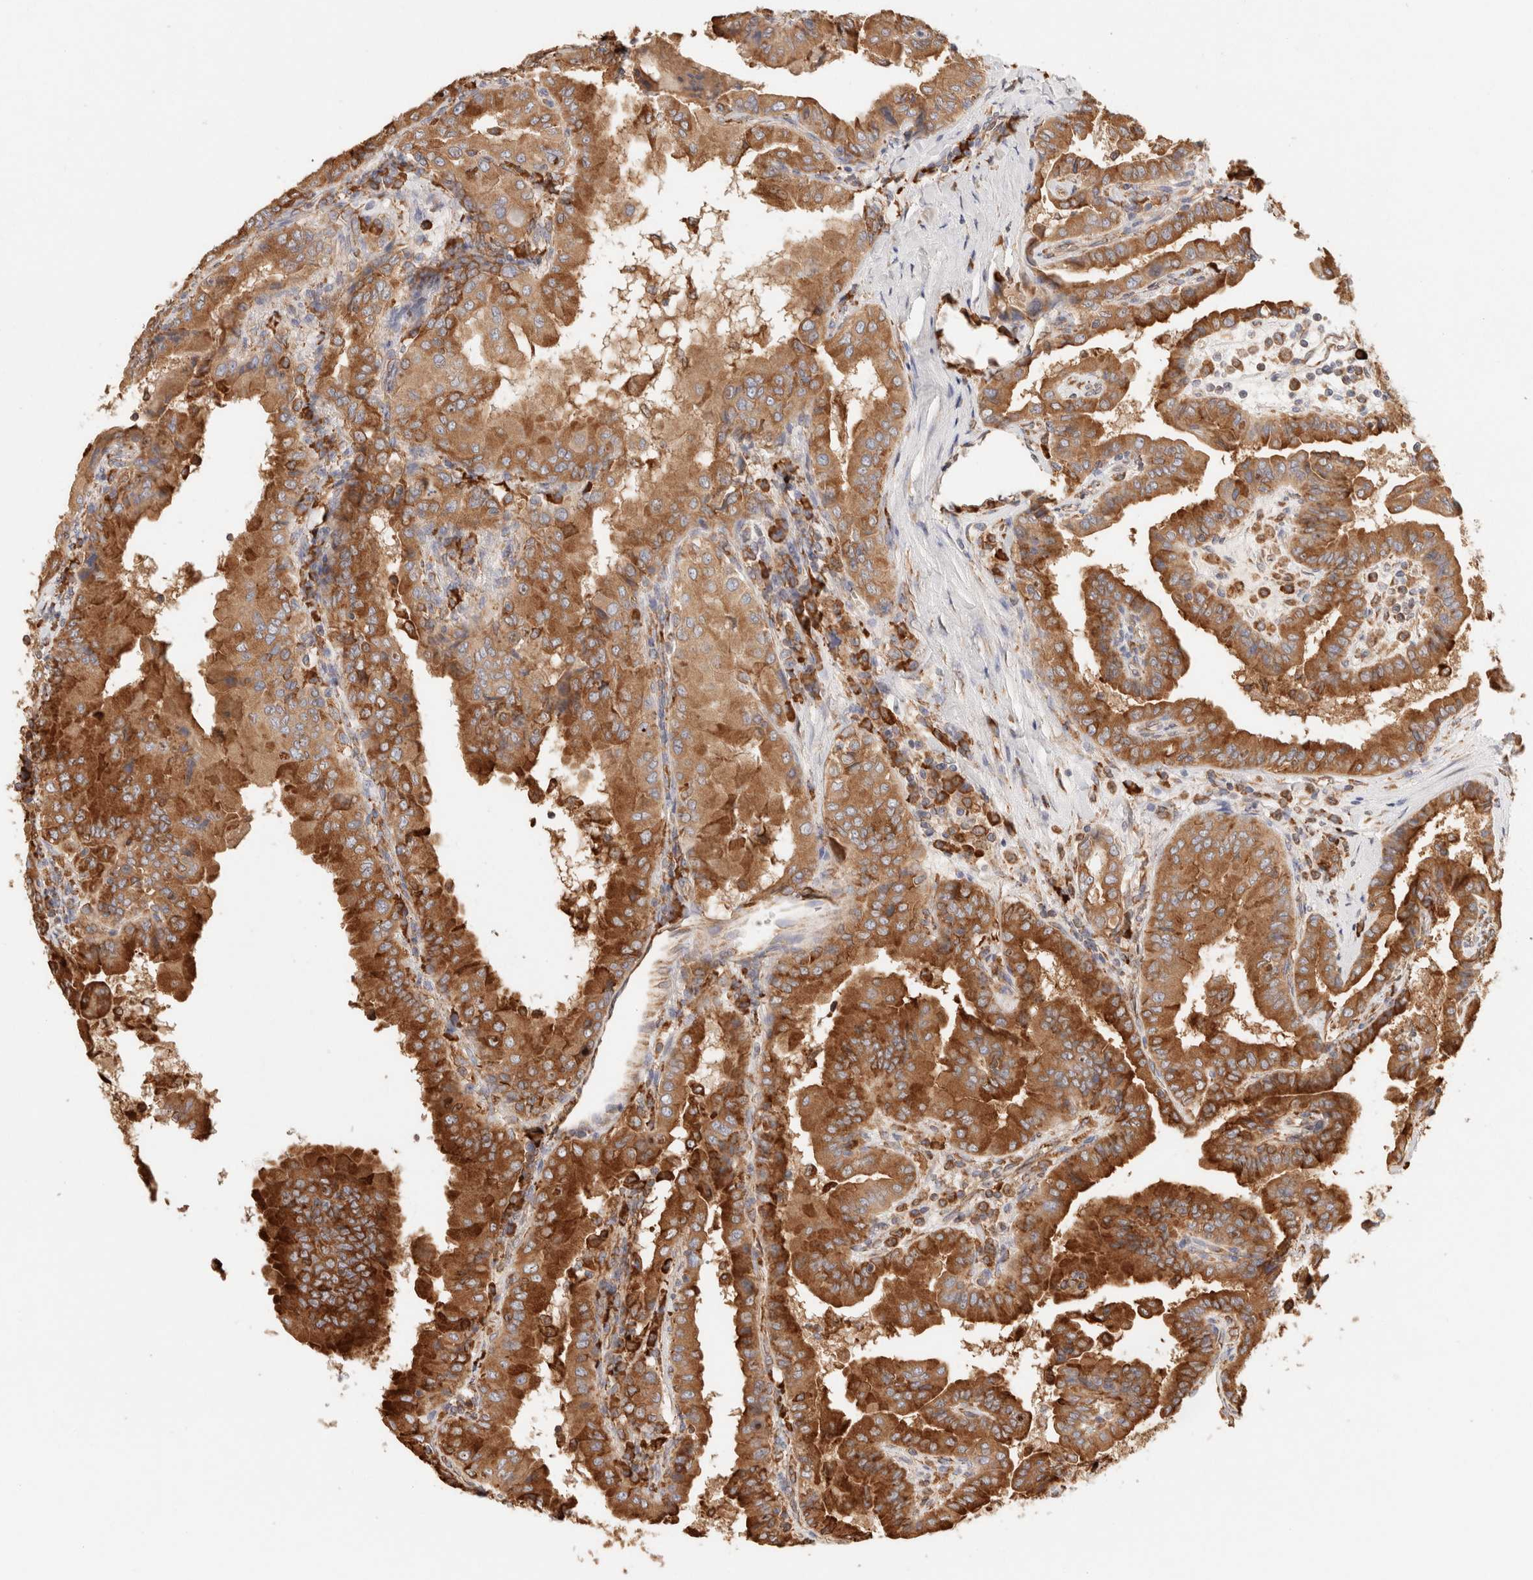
{"staining": {"intensity": "strong", "quantity": ">75%", "location": "cytoplasmic/membranous"}, "tissue": "thyroid cancer", "cell_type": "Tumor cells", "image_type": "cancer", "snomed": [{"axis": "morphology", "description": "Papillary adenocarcinoma, NOS"}, {"axis": "topography", "description": "Thyroid gland"}], "caption": "Immunohistochemistry of human thyroid cancer displays high levels of strong cytoplasmic/membranous positivity in approximately >75% of tumor cells. (Brightfield microscopy of DAB IHC at high magnification).", "gene": "FER", "patient": {"sex": "male", "age": 33}}